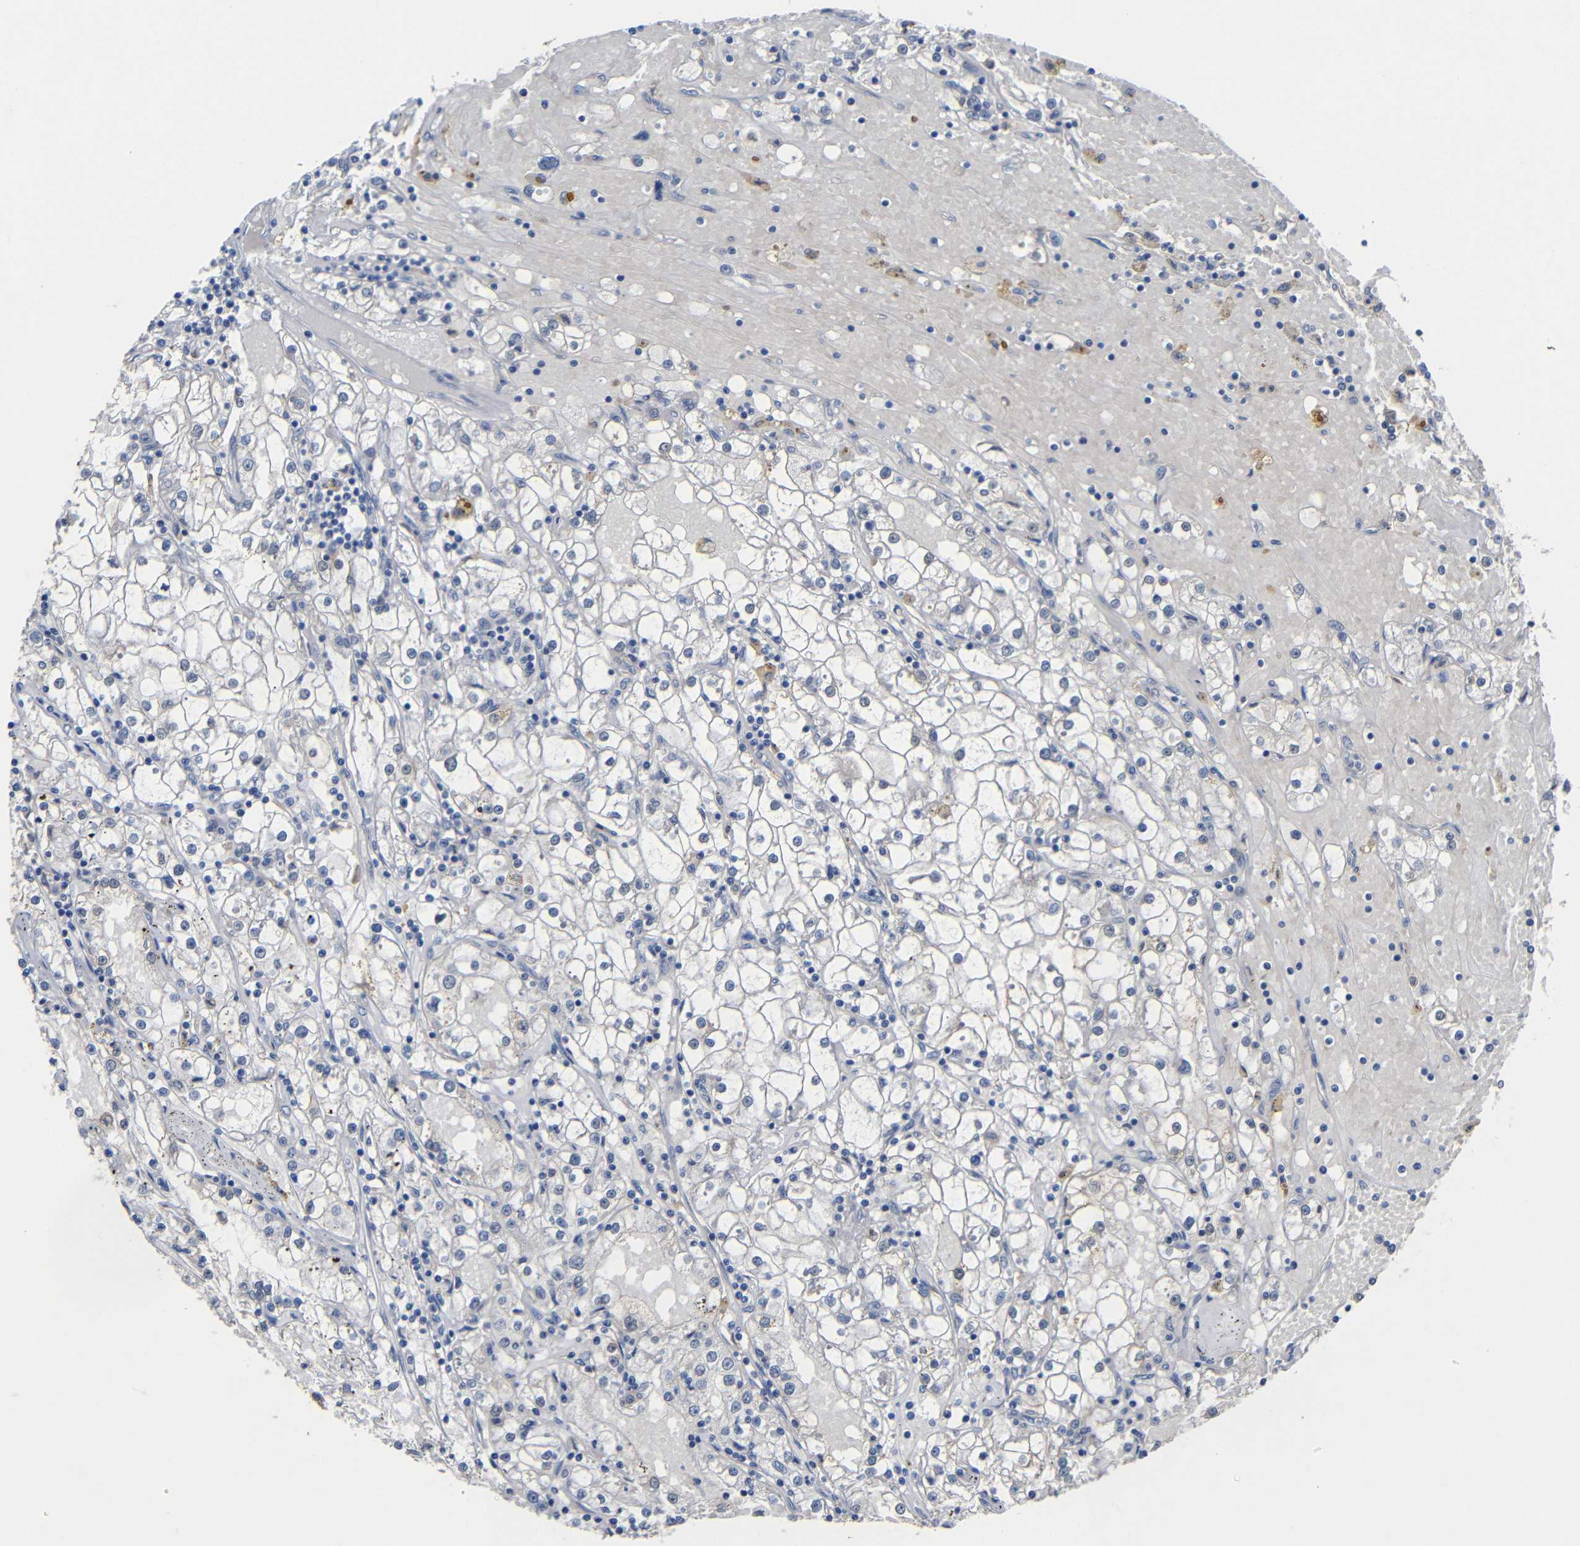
{"staining": {"intensity": "negative", "quantity": "none", "location": "none"}, "tissue": "renal cancer", "cell_type": "Tumor cells", "image_type": "cancer", "snomed": [{"axis": "morphology", "description": "Adenocarcinoma, NOS"}, {"axis": "topography", "description": "Kidney"}], "caption": "IHC photomicrograph of renal adenocarcinoma stained for a protein (brown), which shows no staining in tumor cells.", "gene": "HNF1A", "patient": {"sex": "male", "age": 56}}